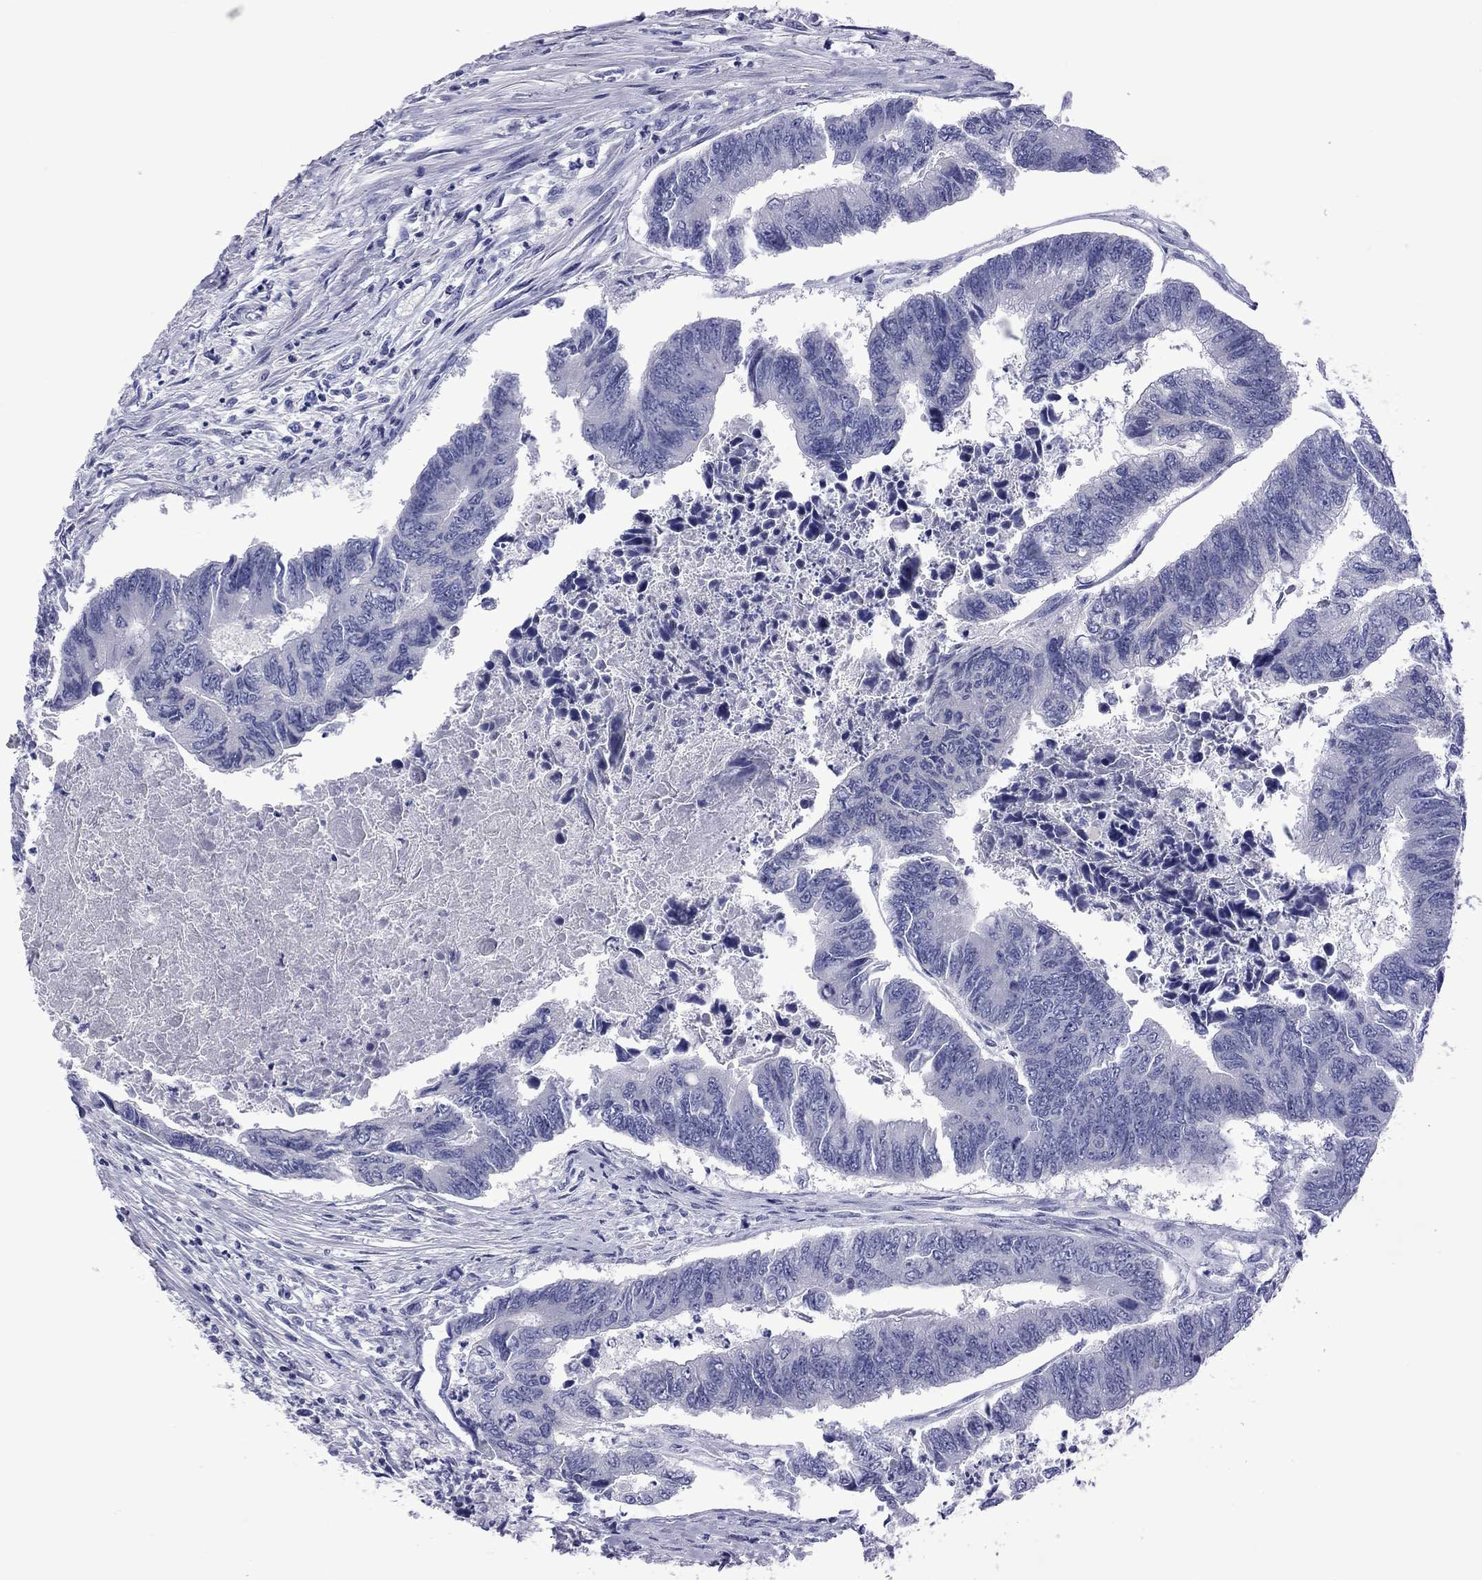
{"staining": {"intensity": "negative", "quantity": "none", "location": "none"}, "tissue": "colorectal cancer", "cell_type": "Tumor cells", "image_type": "cancer", "snomed": [{"axis": "morphology", "description": "Adenocarcinoma, NOS"}, {"axis": "topography", "description": "Colon"}], "caption": "Tumor cells are negative for brown protein staining in colorectal cancer. (Immunohistochemistry (ihc), brightfield microscopy, high magnification).", "gene": "EPPIN", "patient": {"sex": "female", "age": 65}}